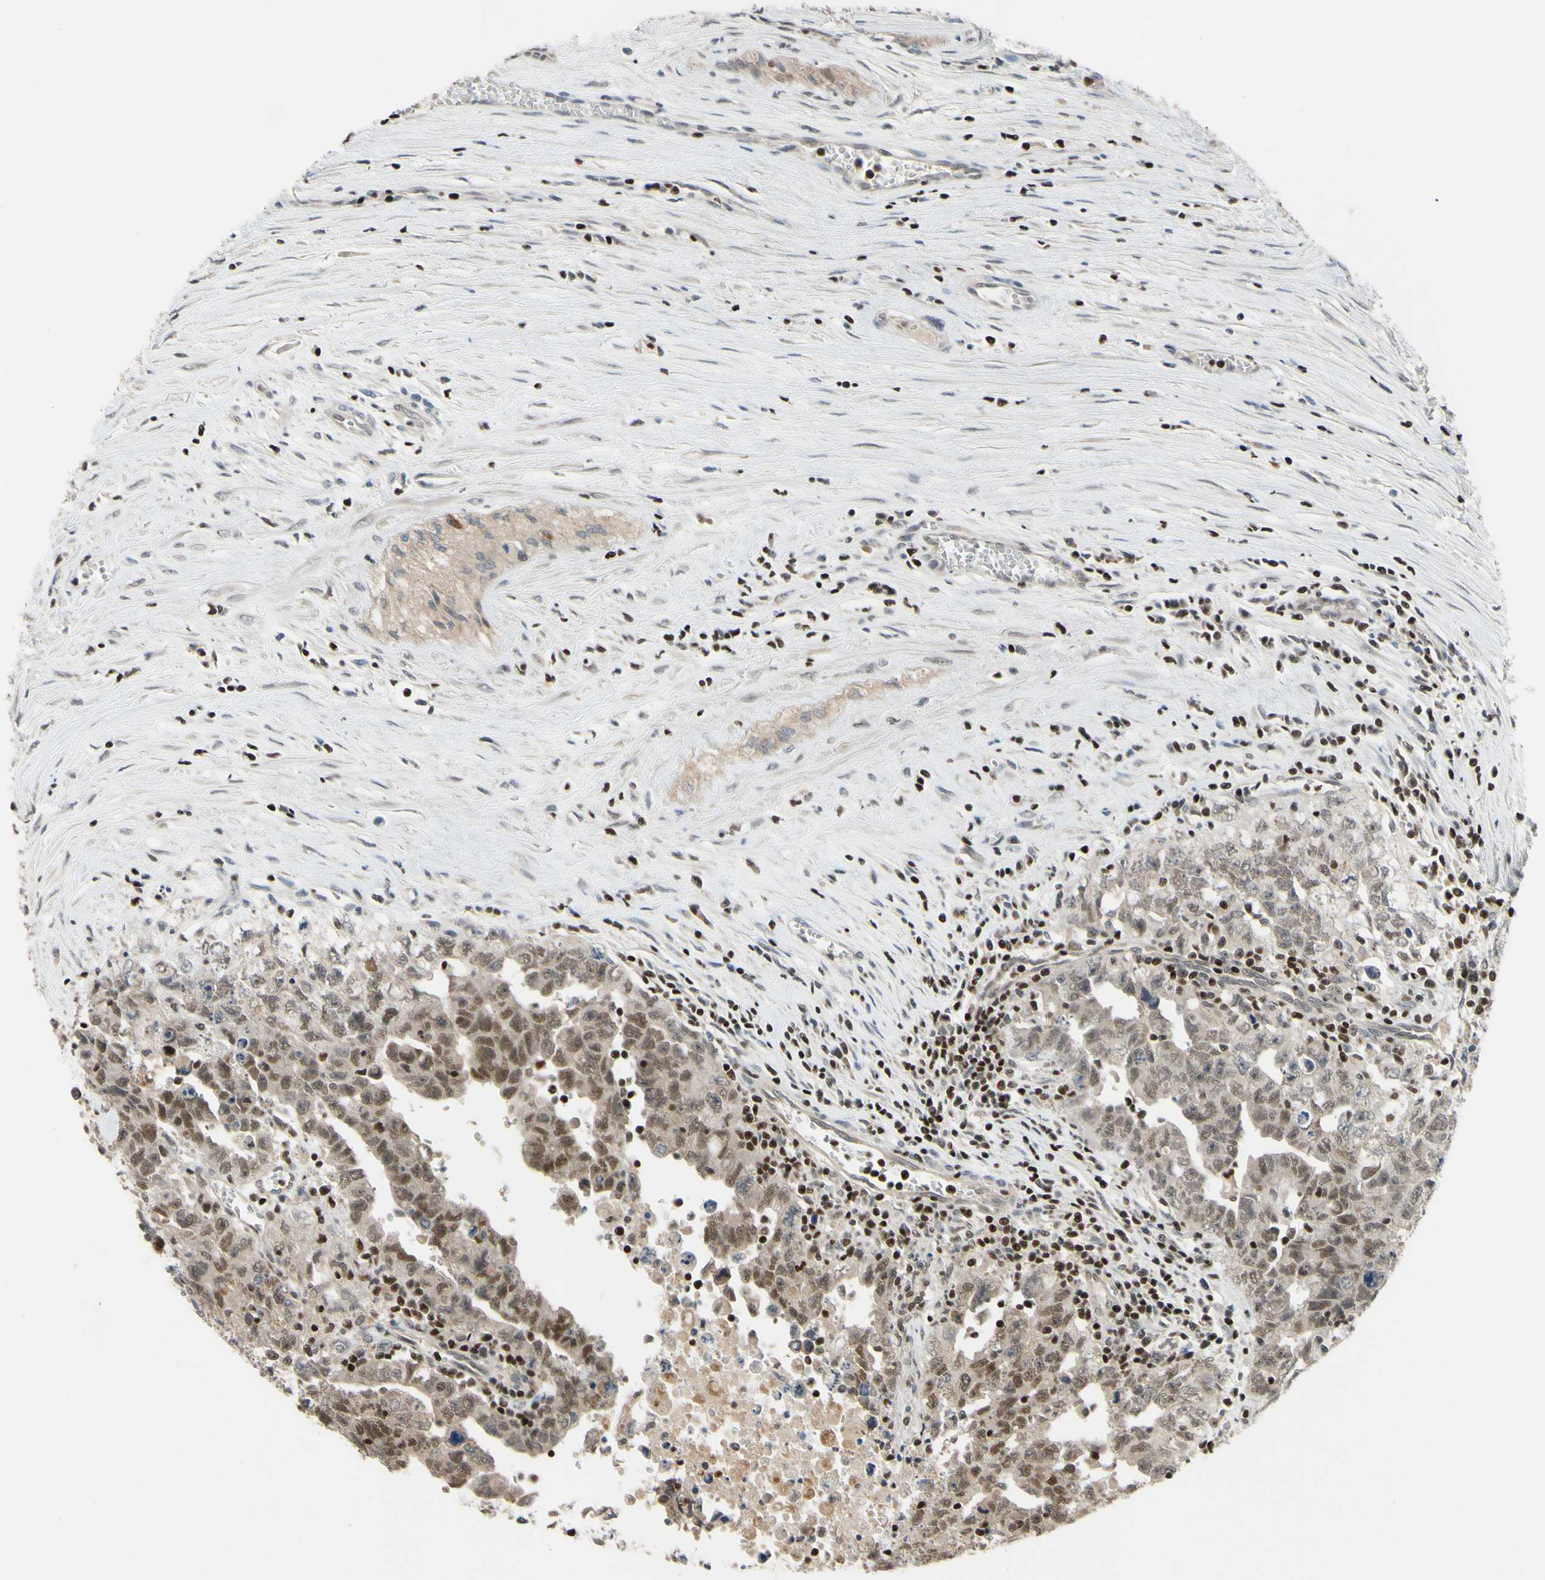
{"staining": {"intensity": "weak", "quantity": ">75%", "location": "cytoplasmic/membranous,nuclear"}, "tissue": "testis cancer", "cell_type": "Tumor cells", "image_type": "cancer", "snomed": [{"axis": "morphology", "description": "Carcinoma, Embryonal, NOS"}, {"axis": "topography", "description": "Testis"}], "caption": "The image displays immunohistochemical staining of testis cancer. There is weak cytoplasmic/membranous and nuclear positivity is identified in about >75% of tumor cells.", "gene": "SP4", "patient": {"sex": "male", "age": 28}}